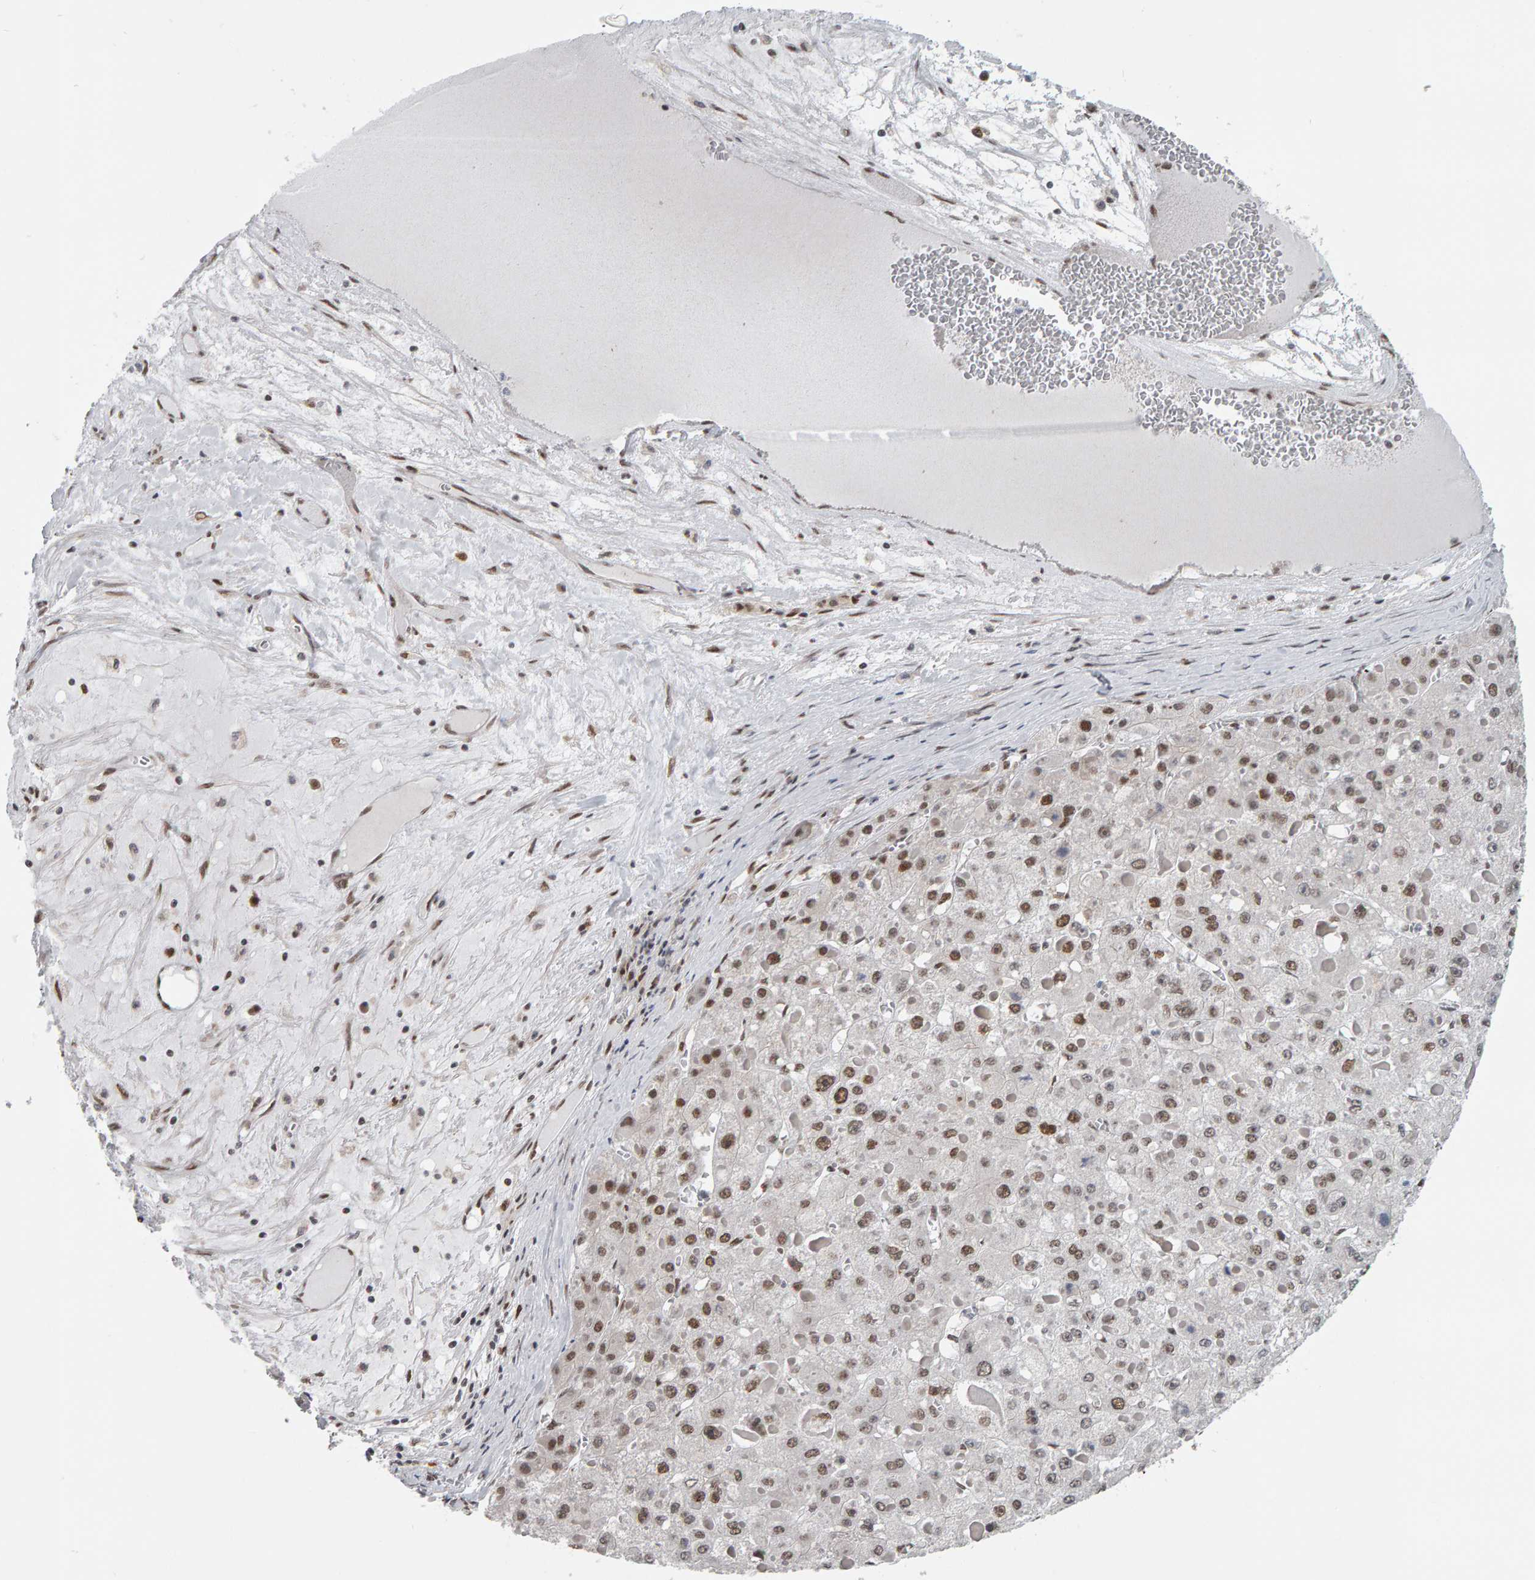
{"staining": {"intensity": "moderate", "quantity": ">75%", "location": "nuclear"}, "tissue": "liver cancer", "cell_type": "Tumor cells", "image_type": "cancer", "snomed": [{"axis": "morphology", "description": "Carcinoma, Hepatocellular, NOS"}, {"axis": "topography", "description": "Liver"}], "caption": "High-magnification brightfield microscopy of liver cancer stained with DAB (brown) and counterstained with hematoxylin (blue). tumor cells exhibit moderate nuclear staining is present in about>75% of cells. The staining is performed using DAB brown chromogen to label protein expression. The nuclei are counter-stained blue using hematoxylin.", "gene": "ATF7IP", "patient": {"sex": "female", "age": 73}}